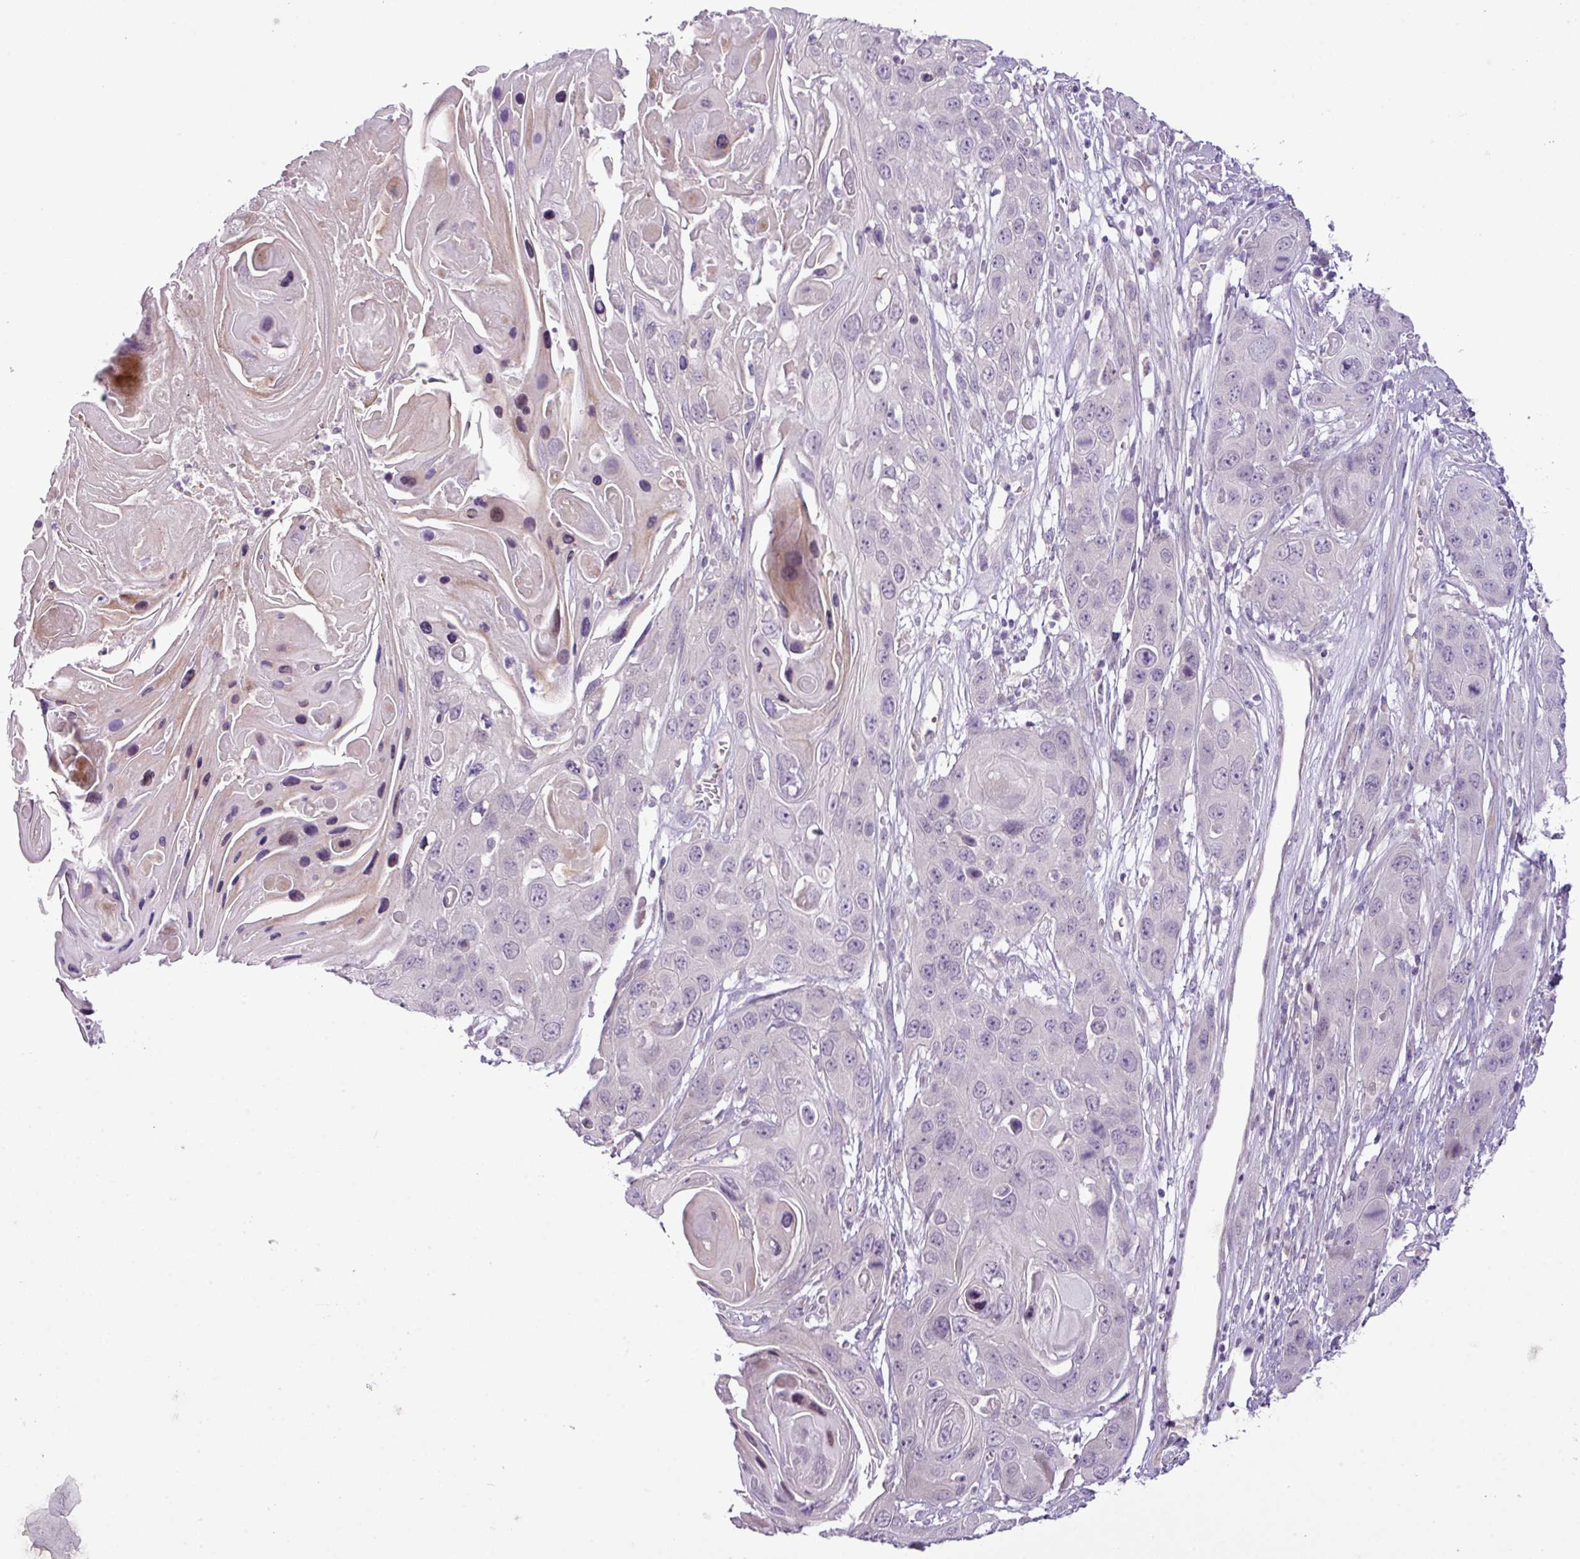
{"staining": {"intensity": "weak", "quantity": "<25%", "location": "nuclear"}, "tissue": "skin cancer", "cell_type": "Tumor cells", "image_type": "cancer", "snomed": [{"axis": "morphology", "description": "Squamous cell carcinoma, NOS"}, {"axis": "topography", "description": "Skin"}], "caption": "This is an immunohistochemistry (IHC) image of squamous cell carcinoma (skin). There is no positivity in tumor cells.", "gene": "DNAJB13", "patient": {"sex": "male", "age": 55}}